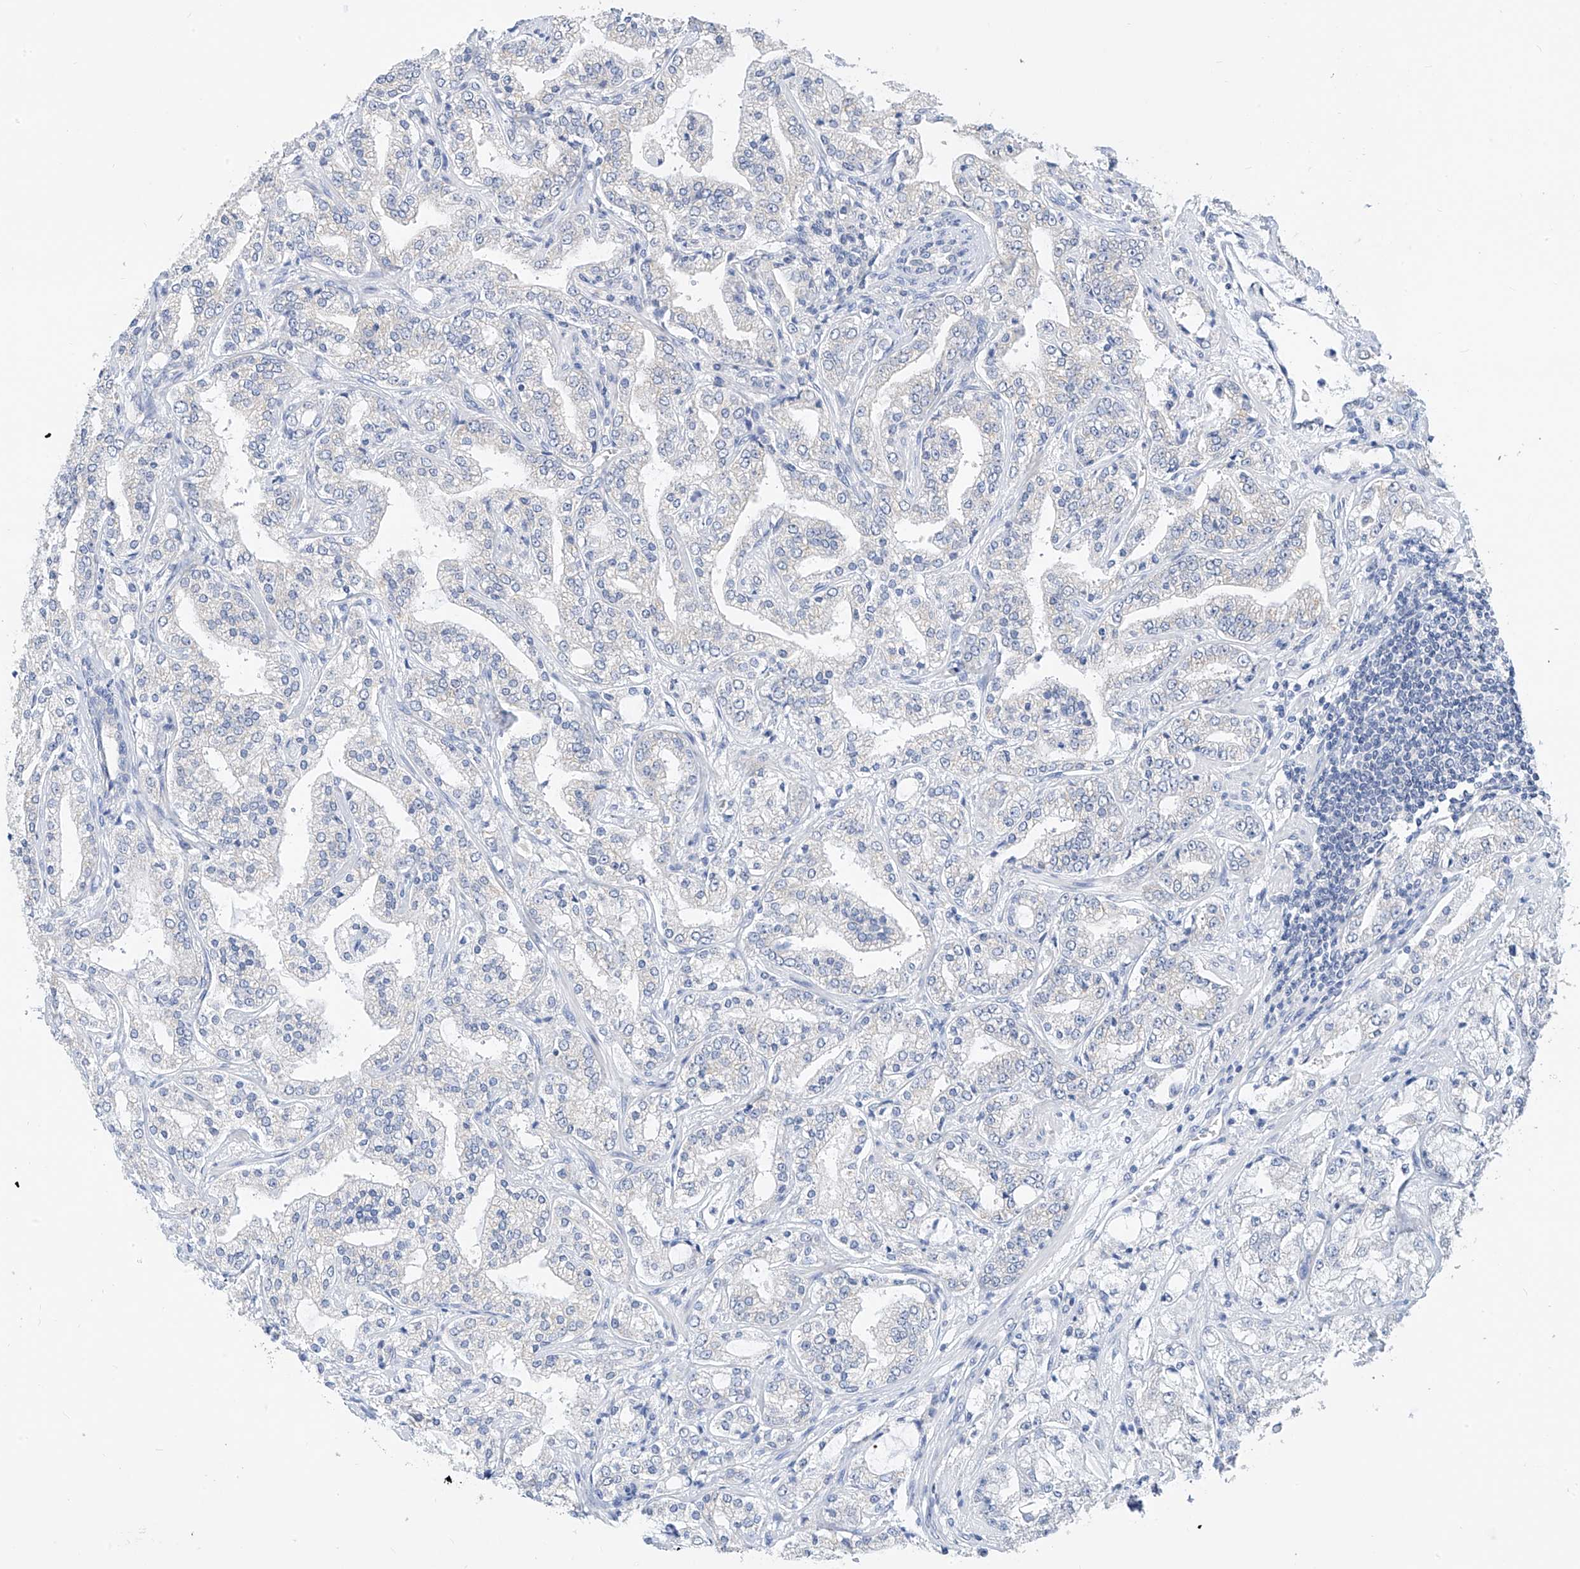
{"staining": {"intensity": "negative", "quantity": "none", "location": "none"}, "tissue": "prostate cancer", "cell_type": "Tumor cells", "image_type": "cancer", "snomed": [{"axis": "morphology", "description": "Adenocarcinoma, High grade"}, {"axis": "topography", "description": "Prostate"}], "caption": "There is no significant positivity in tumor cells of prostate cancer.", "gene": "ZZEF1", "patient": {"sex": "male", "age": 64}}